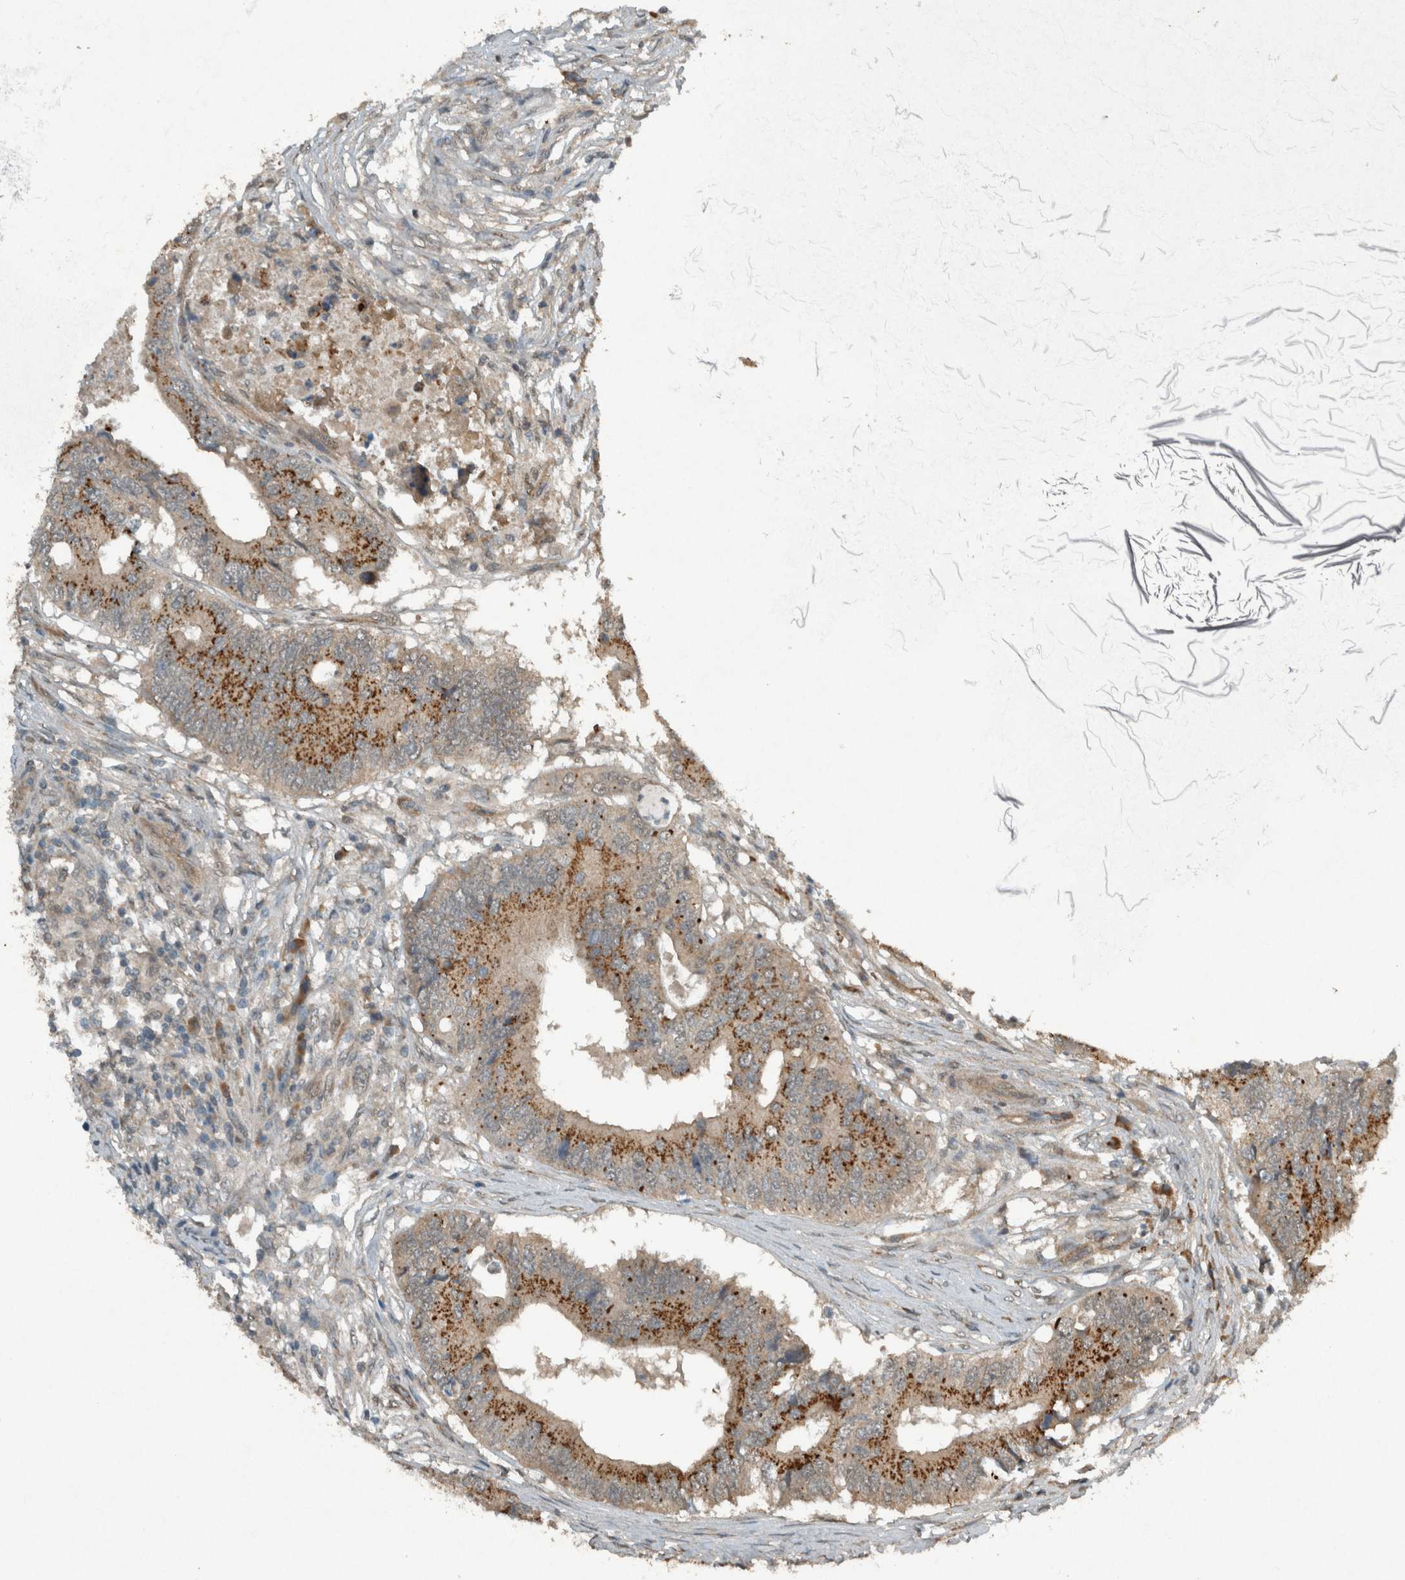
{"staining": {"intensity": "moderate", "quantity": ">75%", "location": "cytoplasmic/membranous"}, "tissue": "colorectal cancer", "cell_type": "Tumor cells", "image_type": "cancer", "snomed": [{"axis": "morphology", "description": "Adenocarcinoma, NOS"}, {"axis": "topography", "description": "Colon"}], "caption": "Colorectal adenocarcinoma was stained to show a protein in brown. There is medium levels of moderate cytoplasmic/membranous expression in about >75% of tumor cells.", "gene": "ARHGEF12", "patient": {"sex": "male", "age": 71}}